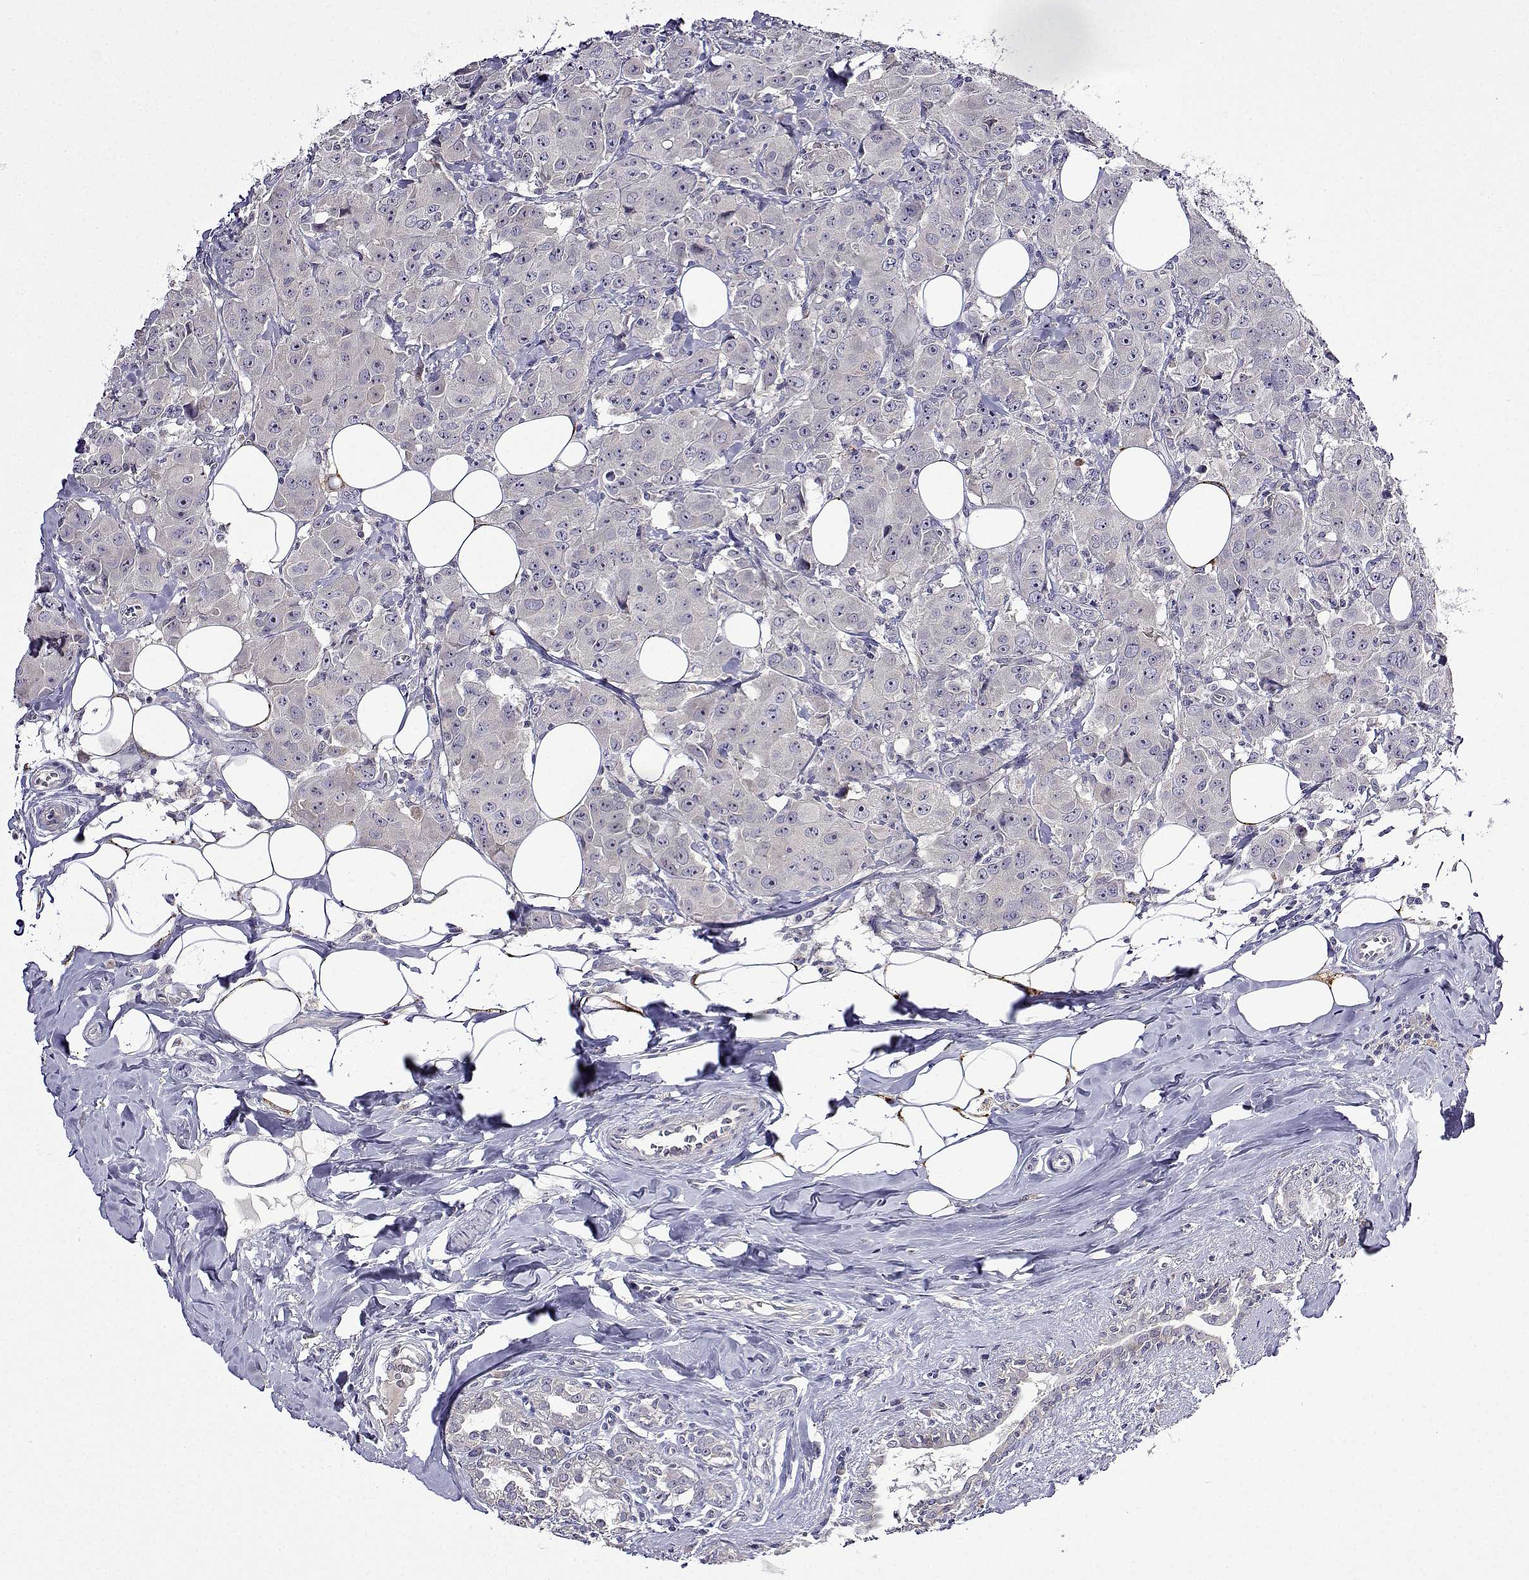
{"staining": {"intensity": "negative", "quantity": "none", "location": "none"}, "tissue": "breast cancer", "cell_type": "Tumor cells", "image_type": "cancer", "snomed": [{"axis": "morphology", "description": "Normal tissue, NOS"}, {"axis": "morphology", "description": "Duct carcinoma"}, {"axis": "topography", "description": "Breast"}], "caption": "The image displays no staining of tumor cells in breast cancer.", "gene": "SULT2A1", "patient": {"sex": "female", "age": 43}}